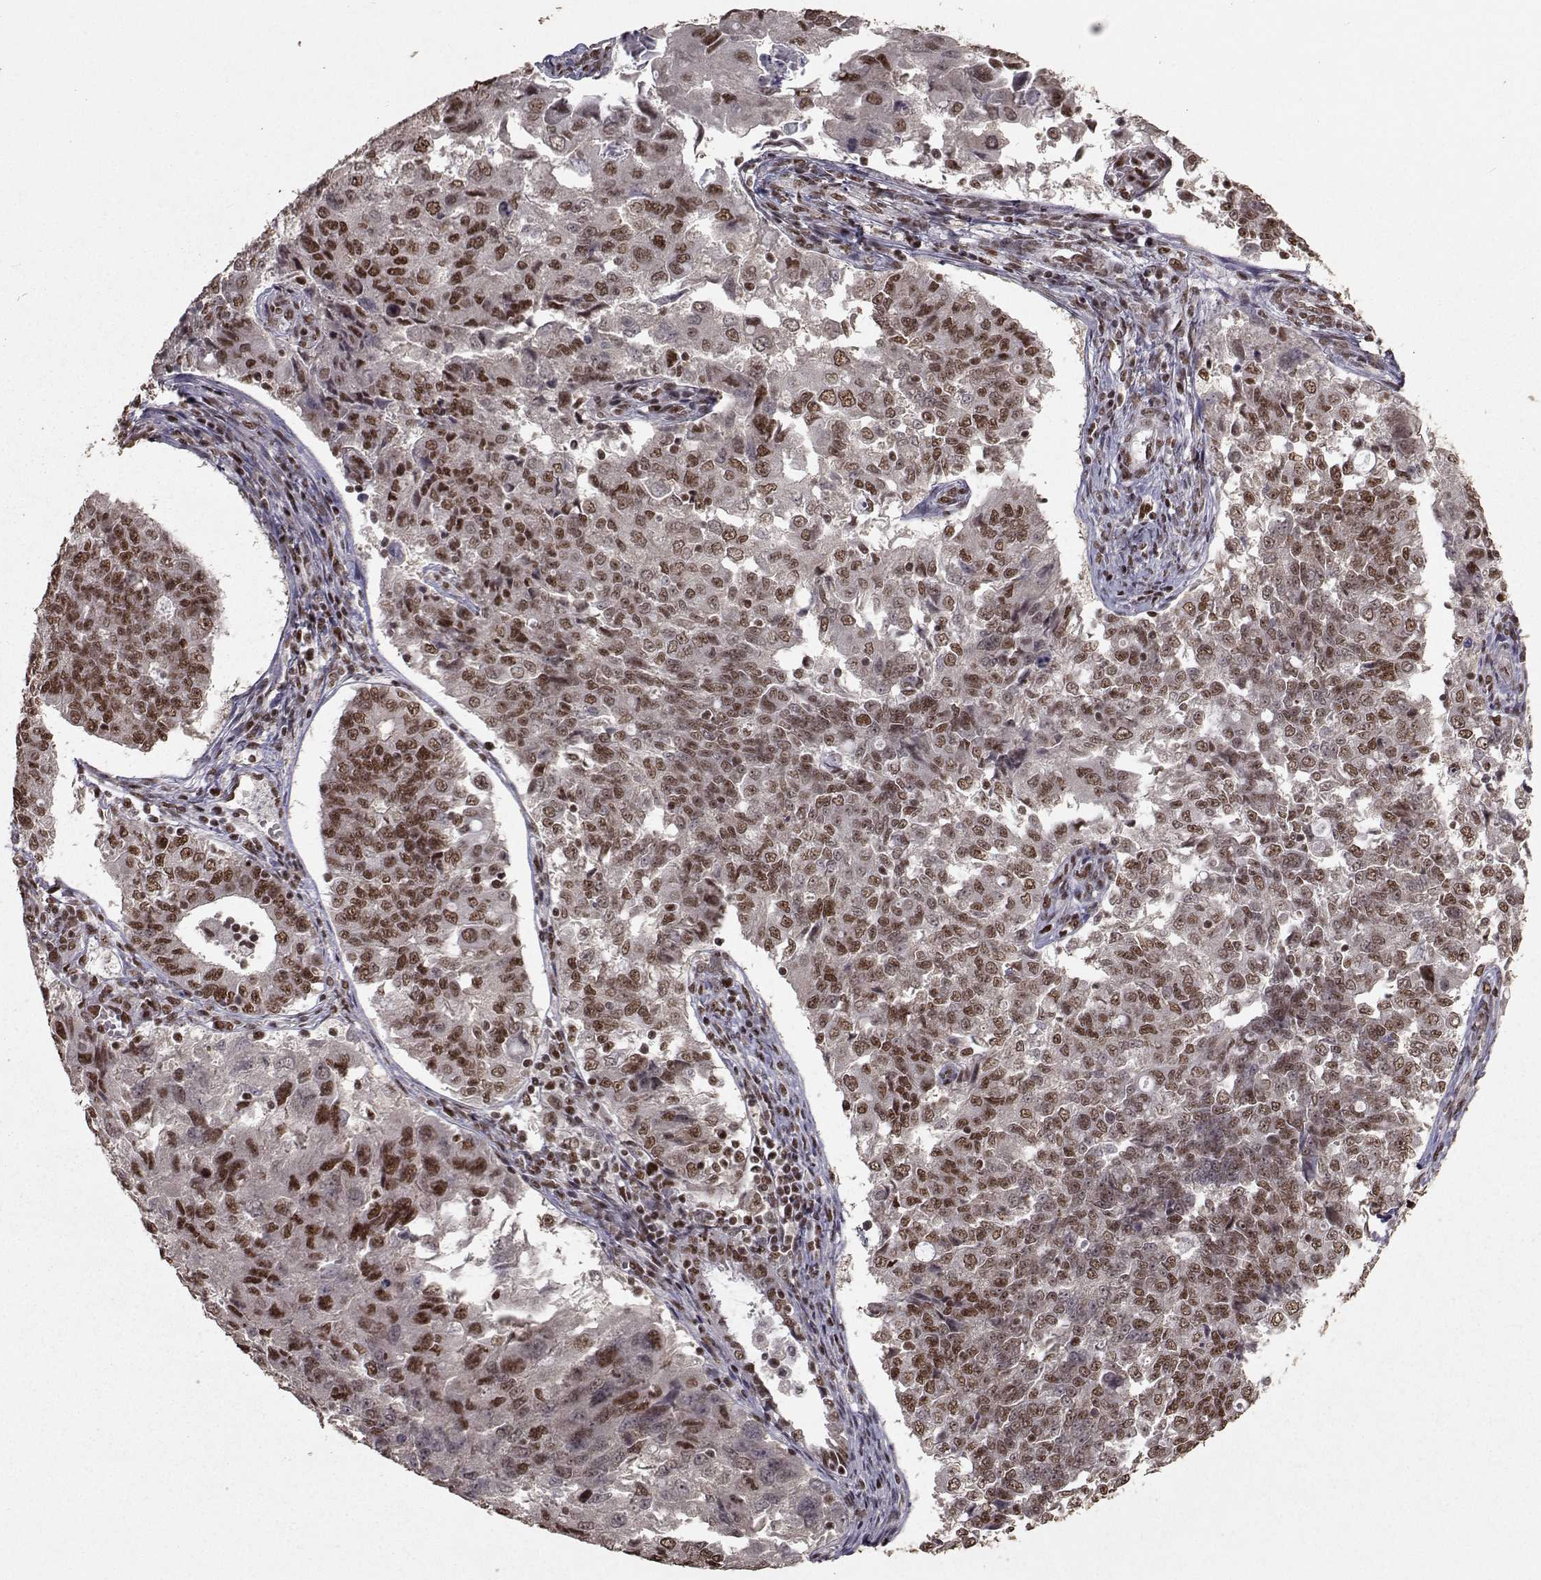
{"staining": {"intensity": "strong", "quantity": "25%-75%", "location": "nuclear"}, "tissue": "endometrial cancer", "cell_type": "Tumor cells", "image_type": "cancer", "snomed": [{"axis": "morphology", "description": "Adenocarcinoma, NOS"}, {"axis": "topography", "description": "Endometrium"}], "caption": "Immunohistochemical staining of endometrial adenocarcinoma displays high levels of strong nuclear protein staining in about 25%-75% of tumor cells. The staining was performed using DAB, with brown indicating positive protein expression. Nuclei are stained blue with hematoxylin.", "gene": "SF1", "patient": {"sex": "female", "age": 43}}